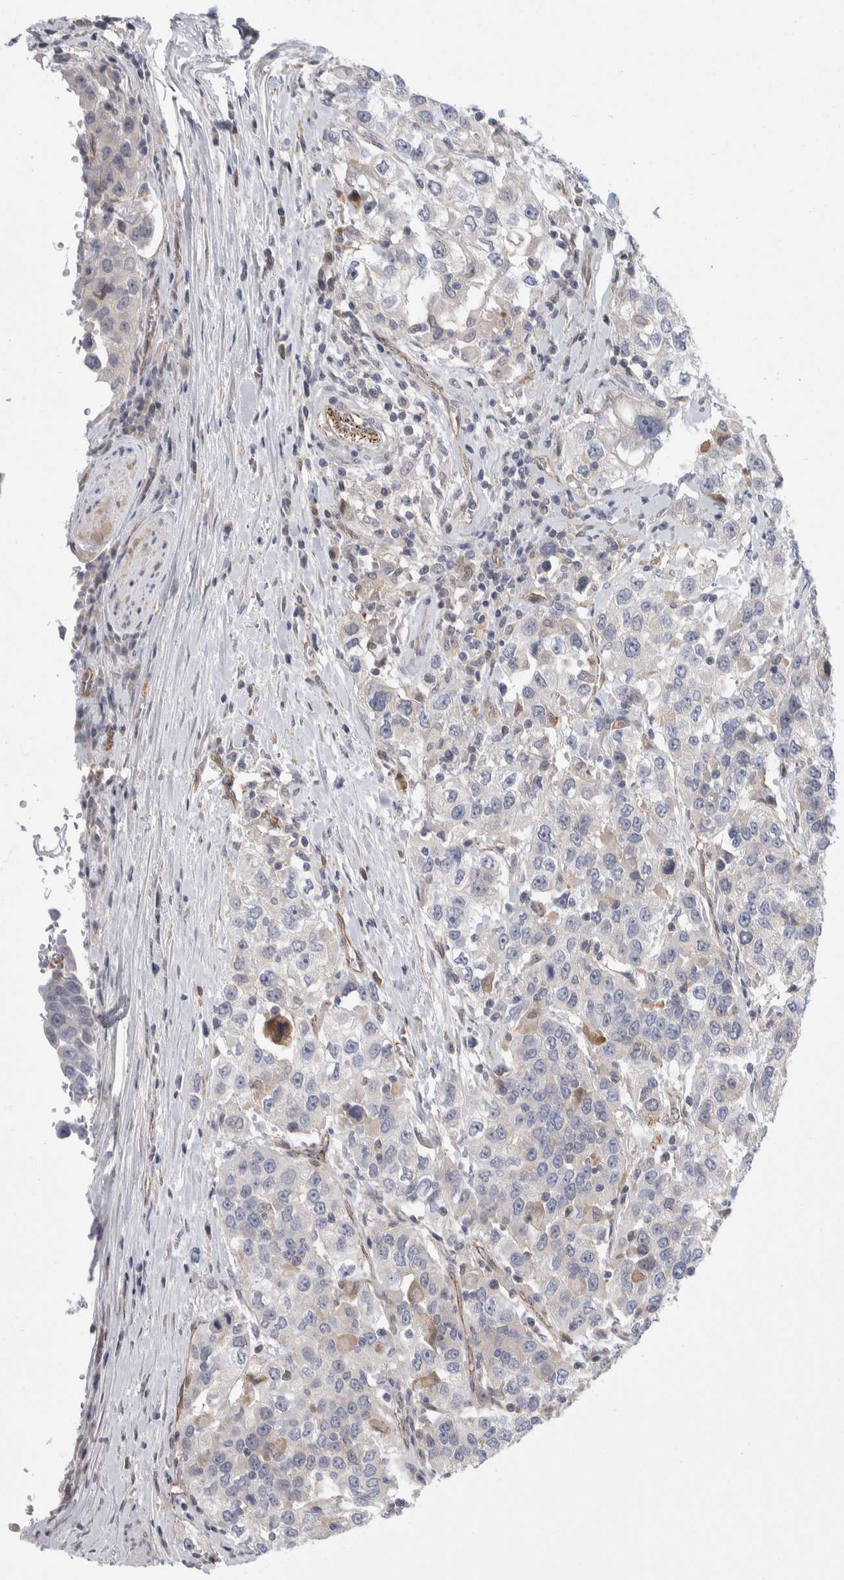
{"staining": {"intensity": "negative", "quantity": "none", "location": "none"}, "tissue": "urothelial cancer", "cell_type": "Tumor cells", "image_type": "cancer", "snomed": [{"axis": "morphology", "description": "Urothelial carcinoma, High grade"}, {"axis": "topography", "description": "Urinary bladder"}], "caption": "This is a histopathology image of IHC staining of urothelial carcinoma (high-grade), which shows no staining in tumor cells.", "gene": "ZNF862", "patient": {"sex": "female", "age": 80}}